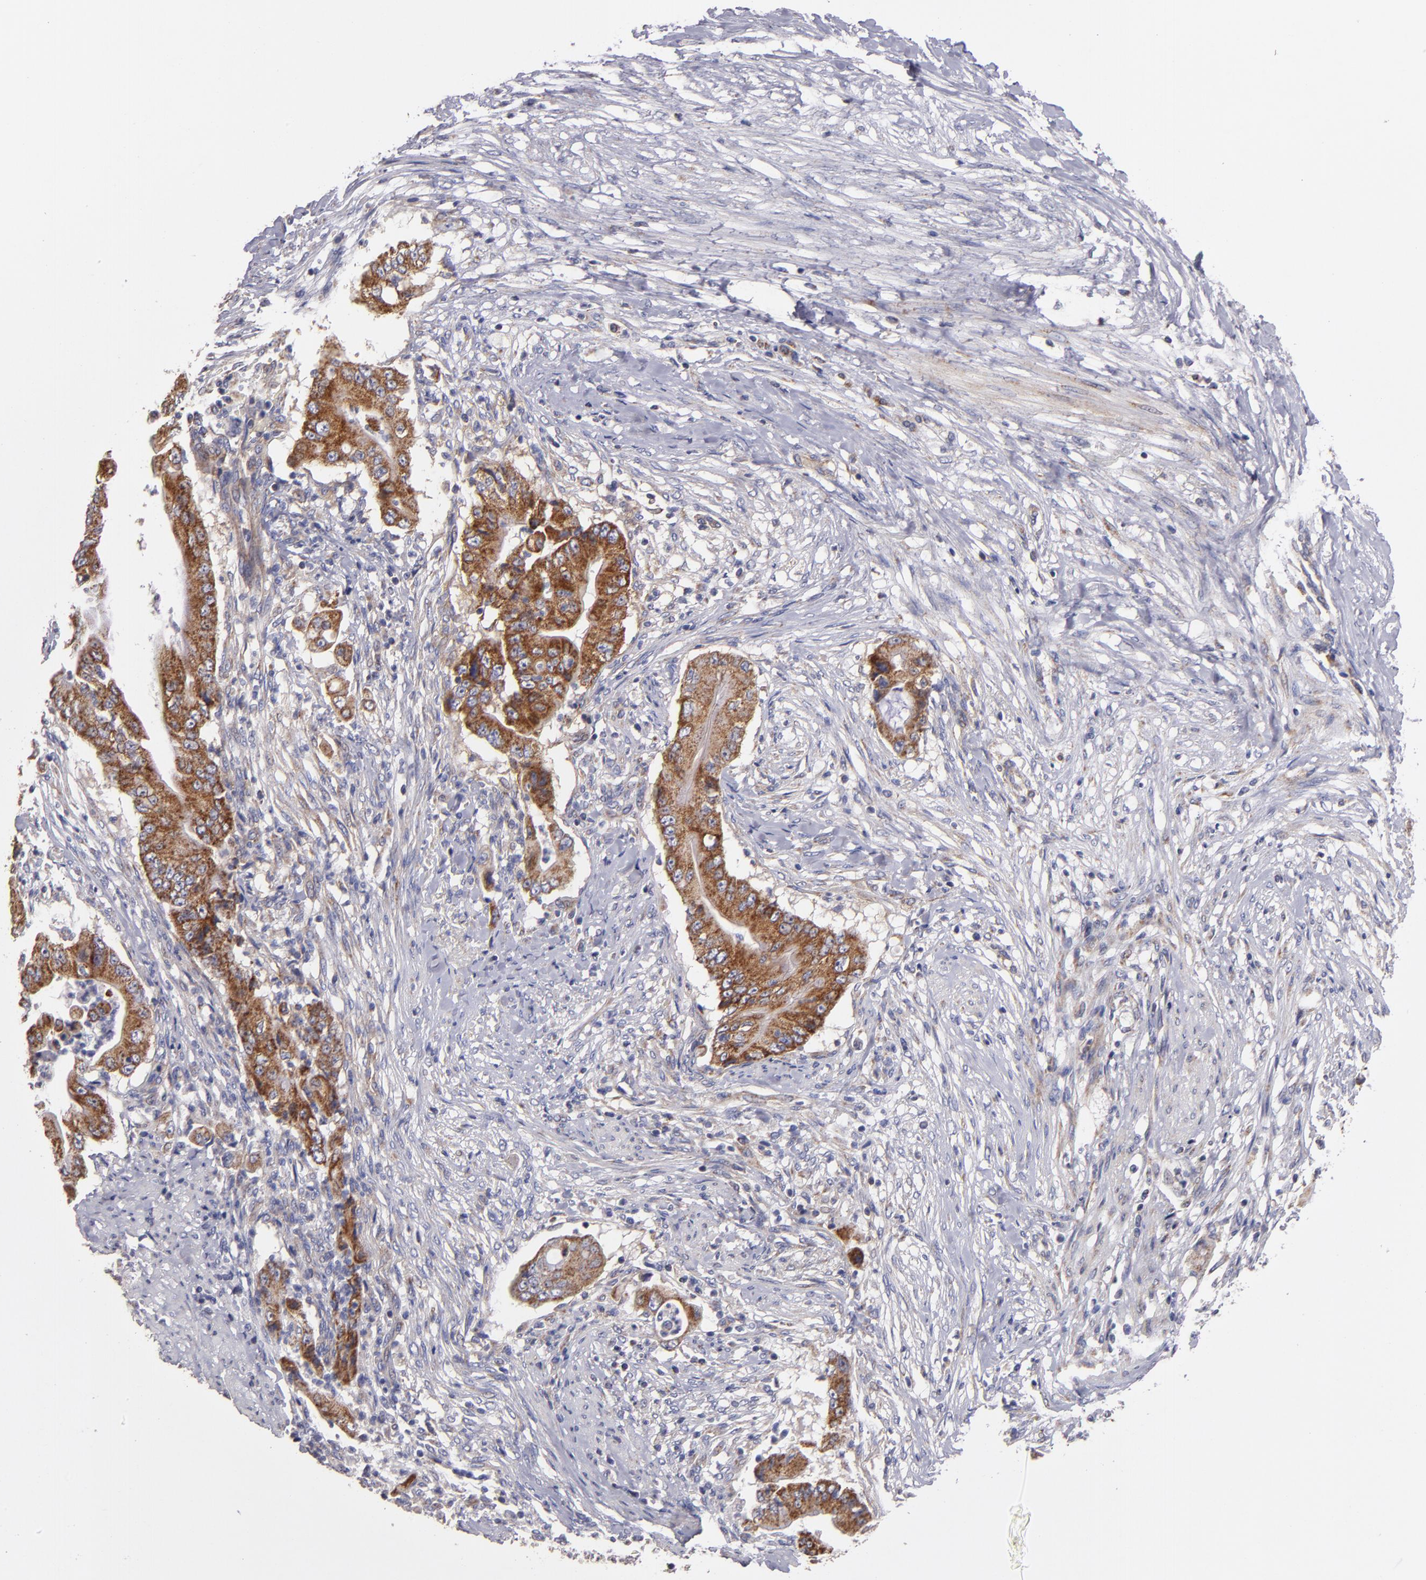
{"staining": {"intensity": "moderate", "quantity": ">75%", "location": "cytoplasmic/membranous"}, "tissue": "pancreatic cancer", "cell_type": "Tumor cells", "image_type": "cancer", "snomed": [{"axis": "morphology", "description": "Adenocarcinoma, NOS"}, {"axis": "topography", "description": "Pancreas"}], "caption": "An image showing moderate cytoplasmic/membranous positivity in approximately >75% of tumor cells in pancreatic adenocarcinoma, as visualized by brown immunohistochemical staining.", "gene": "CLTA", "patient": {"sex": "male", "age": 62}}